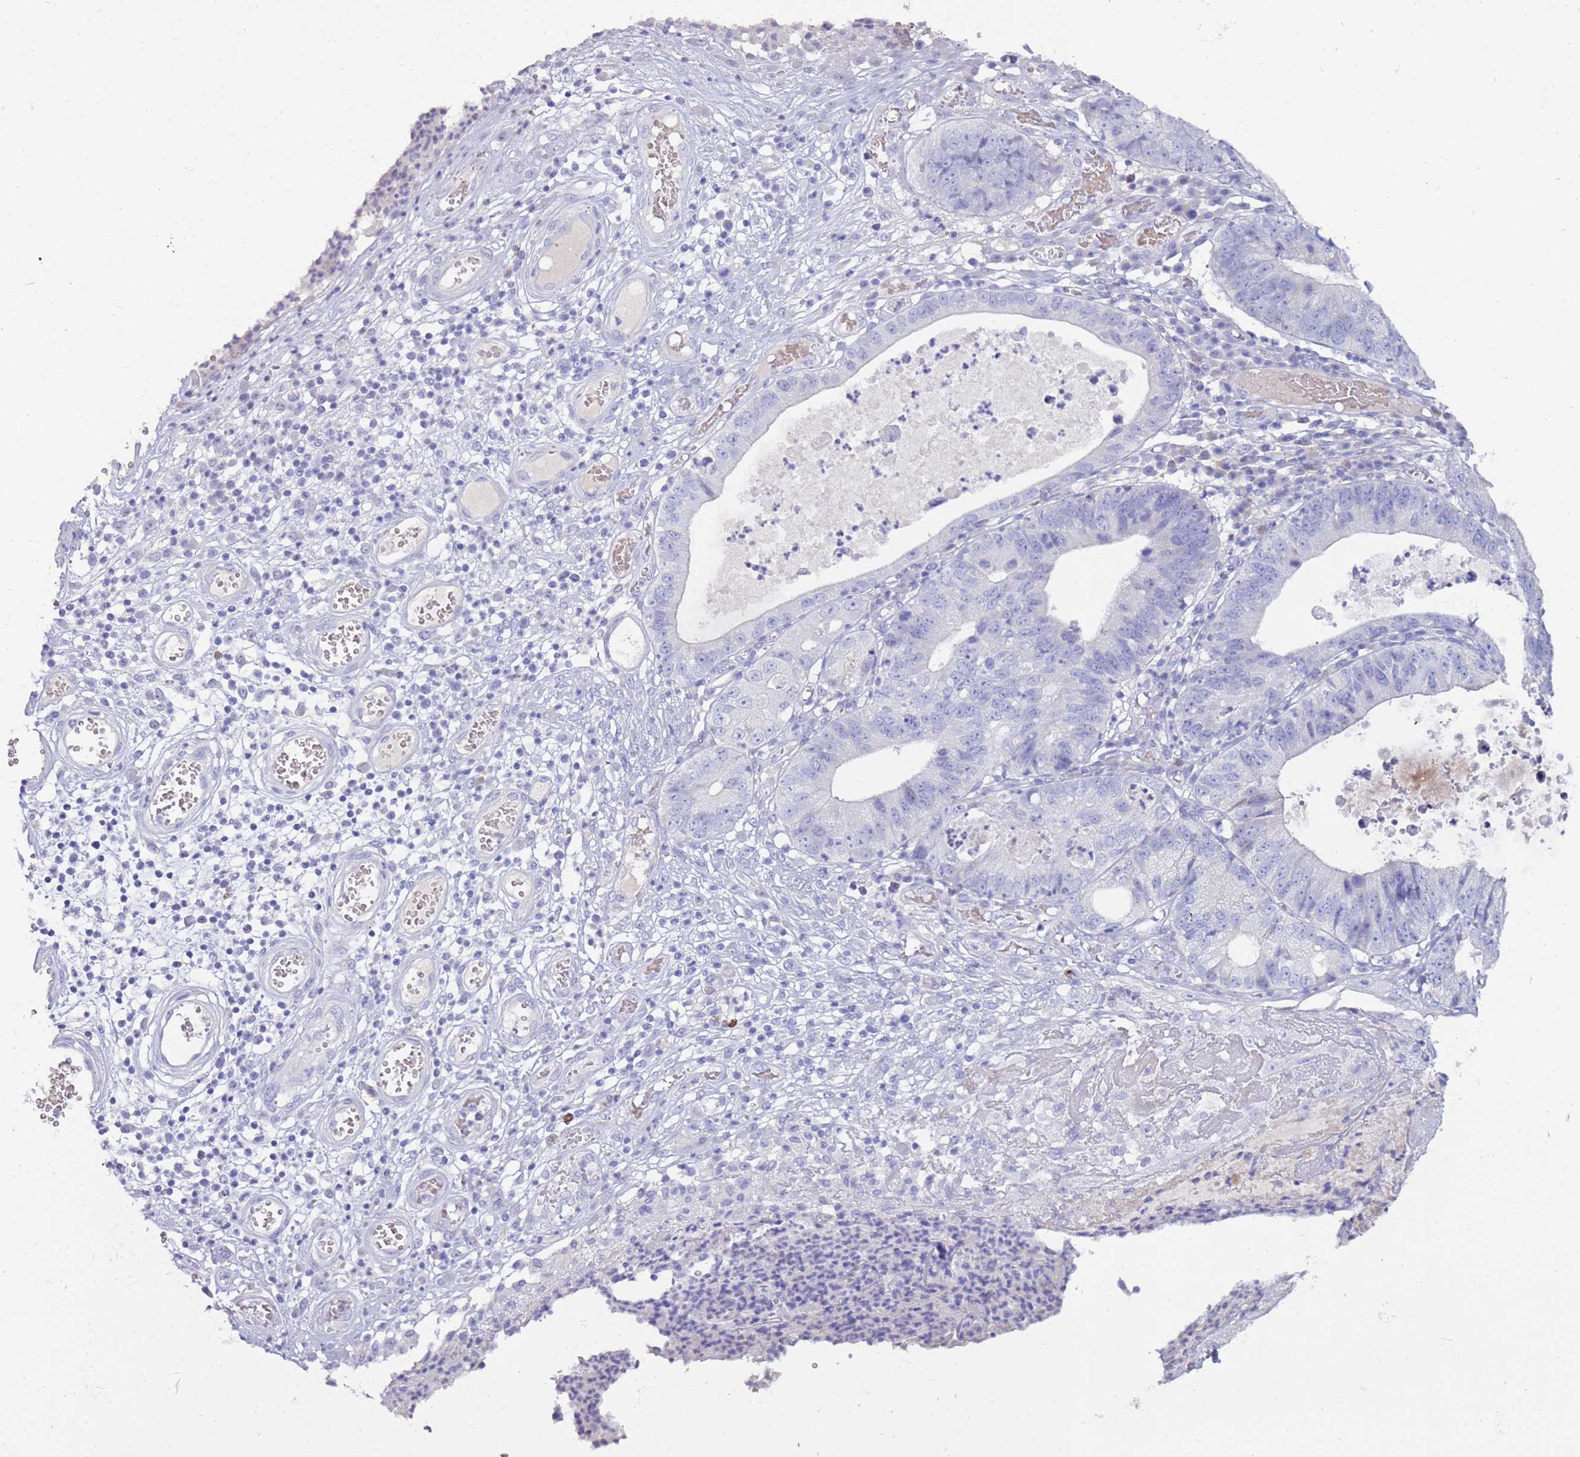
{"staining": {"intensity": "negative", "quantity": "none", "location": "none"}, "tissue": "stomach cancer", "cell_type": "Tumor cells", "image_type": "cancer", "snomed": [{"axis": "morphology", "description": "Adenocarcinoma, NOS"}, {"axis": "topography", "description": "Stomach"}], "caption": "Human stomach cancer stained for a protein using immunohistochemistry (IHC) displays no positivity in tumor cells.", "gene": "EVPLL", "patient": {"sex": "male", "age": 59}}